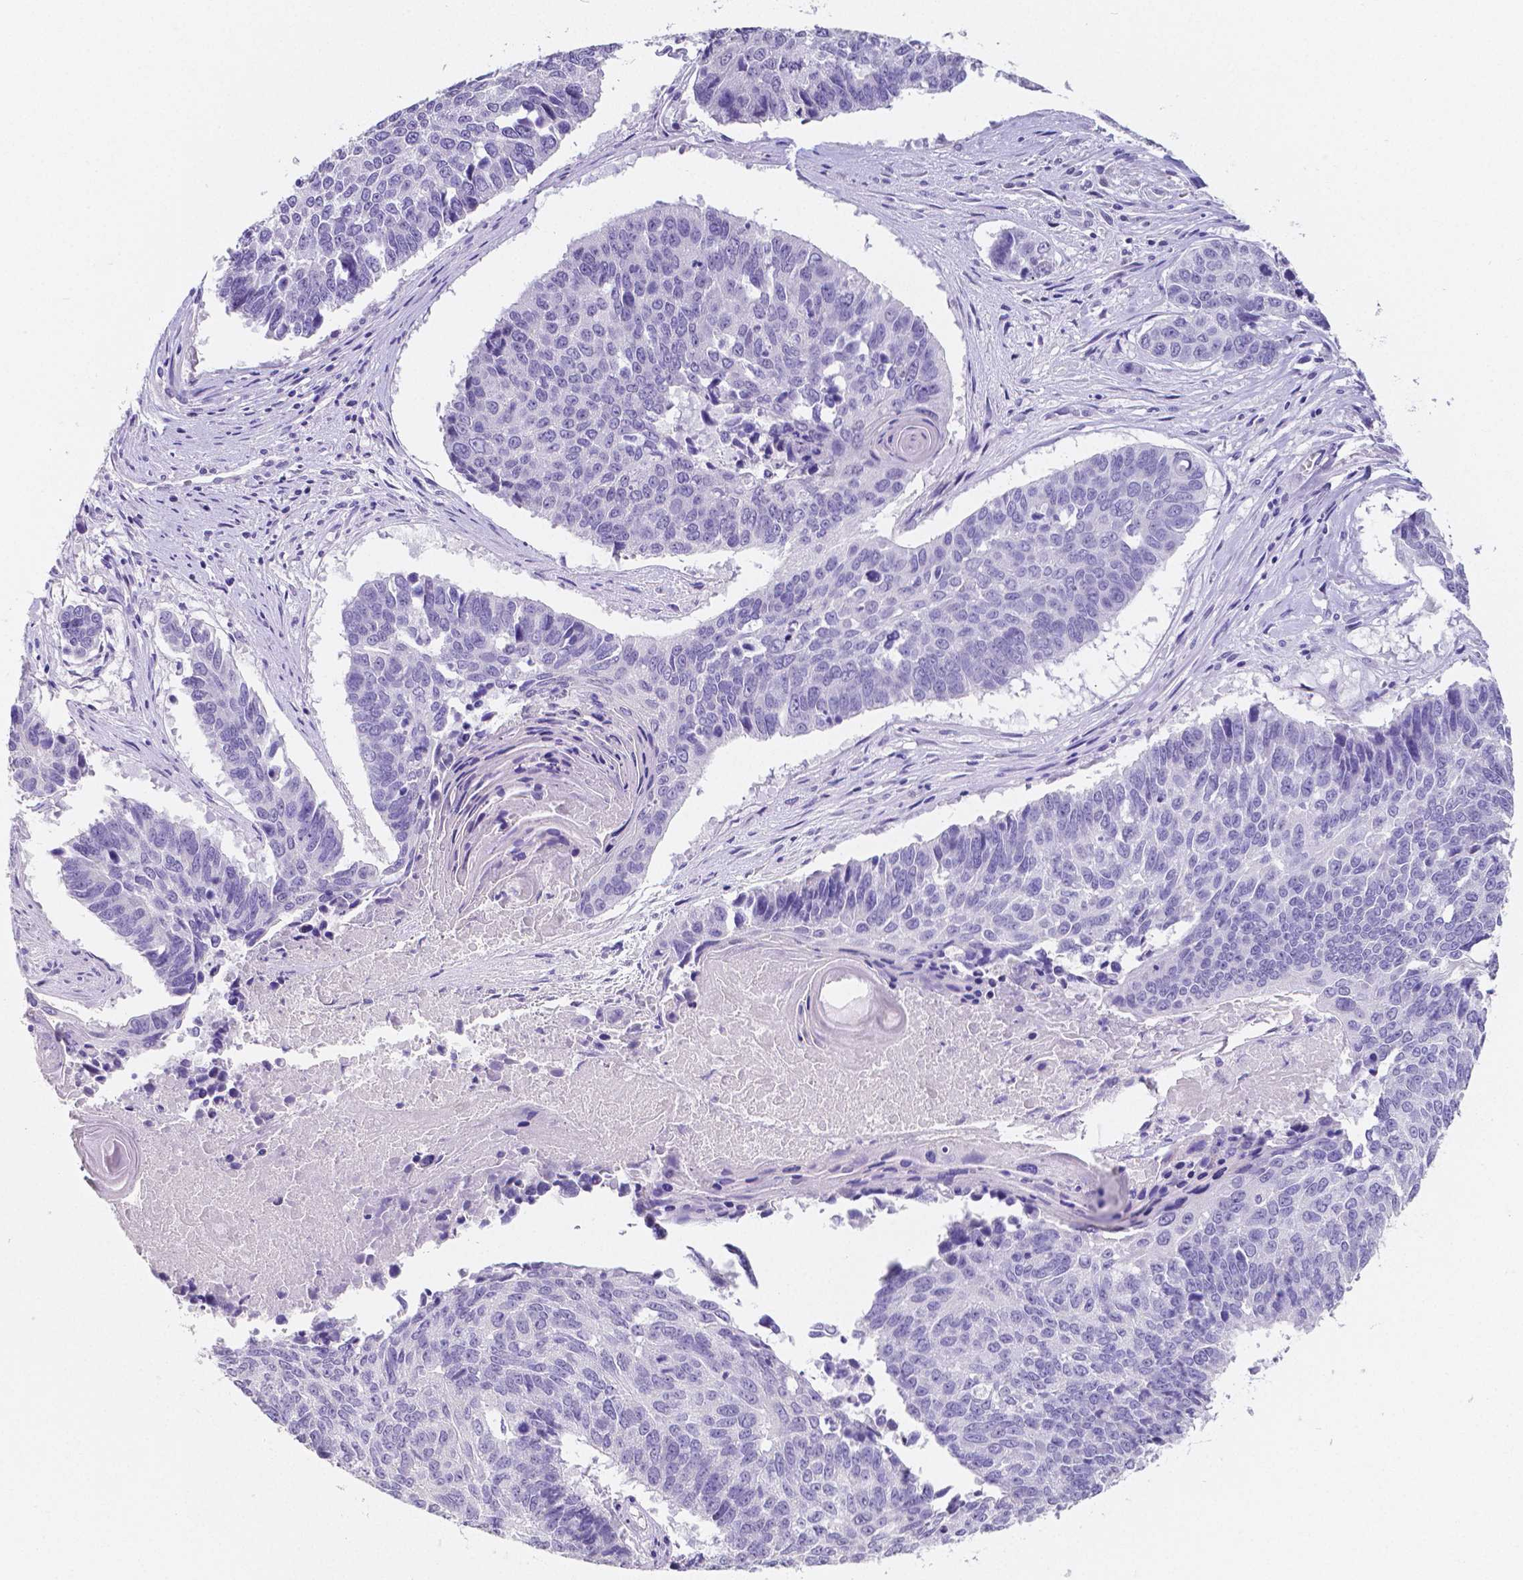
{"staining": {"intensity": "negative", "quantity": "none", "location": "none"}, "tissue": "lung cancer", "cell_type": "Tumor cells", "image_type": "cancer", "snomed": [{"axis": "morphology", "description": "Squamous cell carcinoma, NOS"}, {"axis": "topography", "description": "Lung"}], "caption": "This is a histopathology image of immunohistochemistry staining of squamous cell carcinoma (lung), which shows no staining in tumor cells.", "gene": "SATB2", "patient": {"sex": "male", "age": 73}}